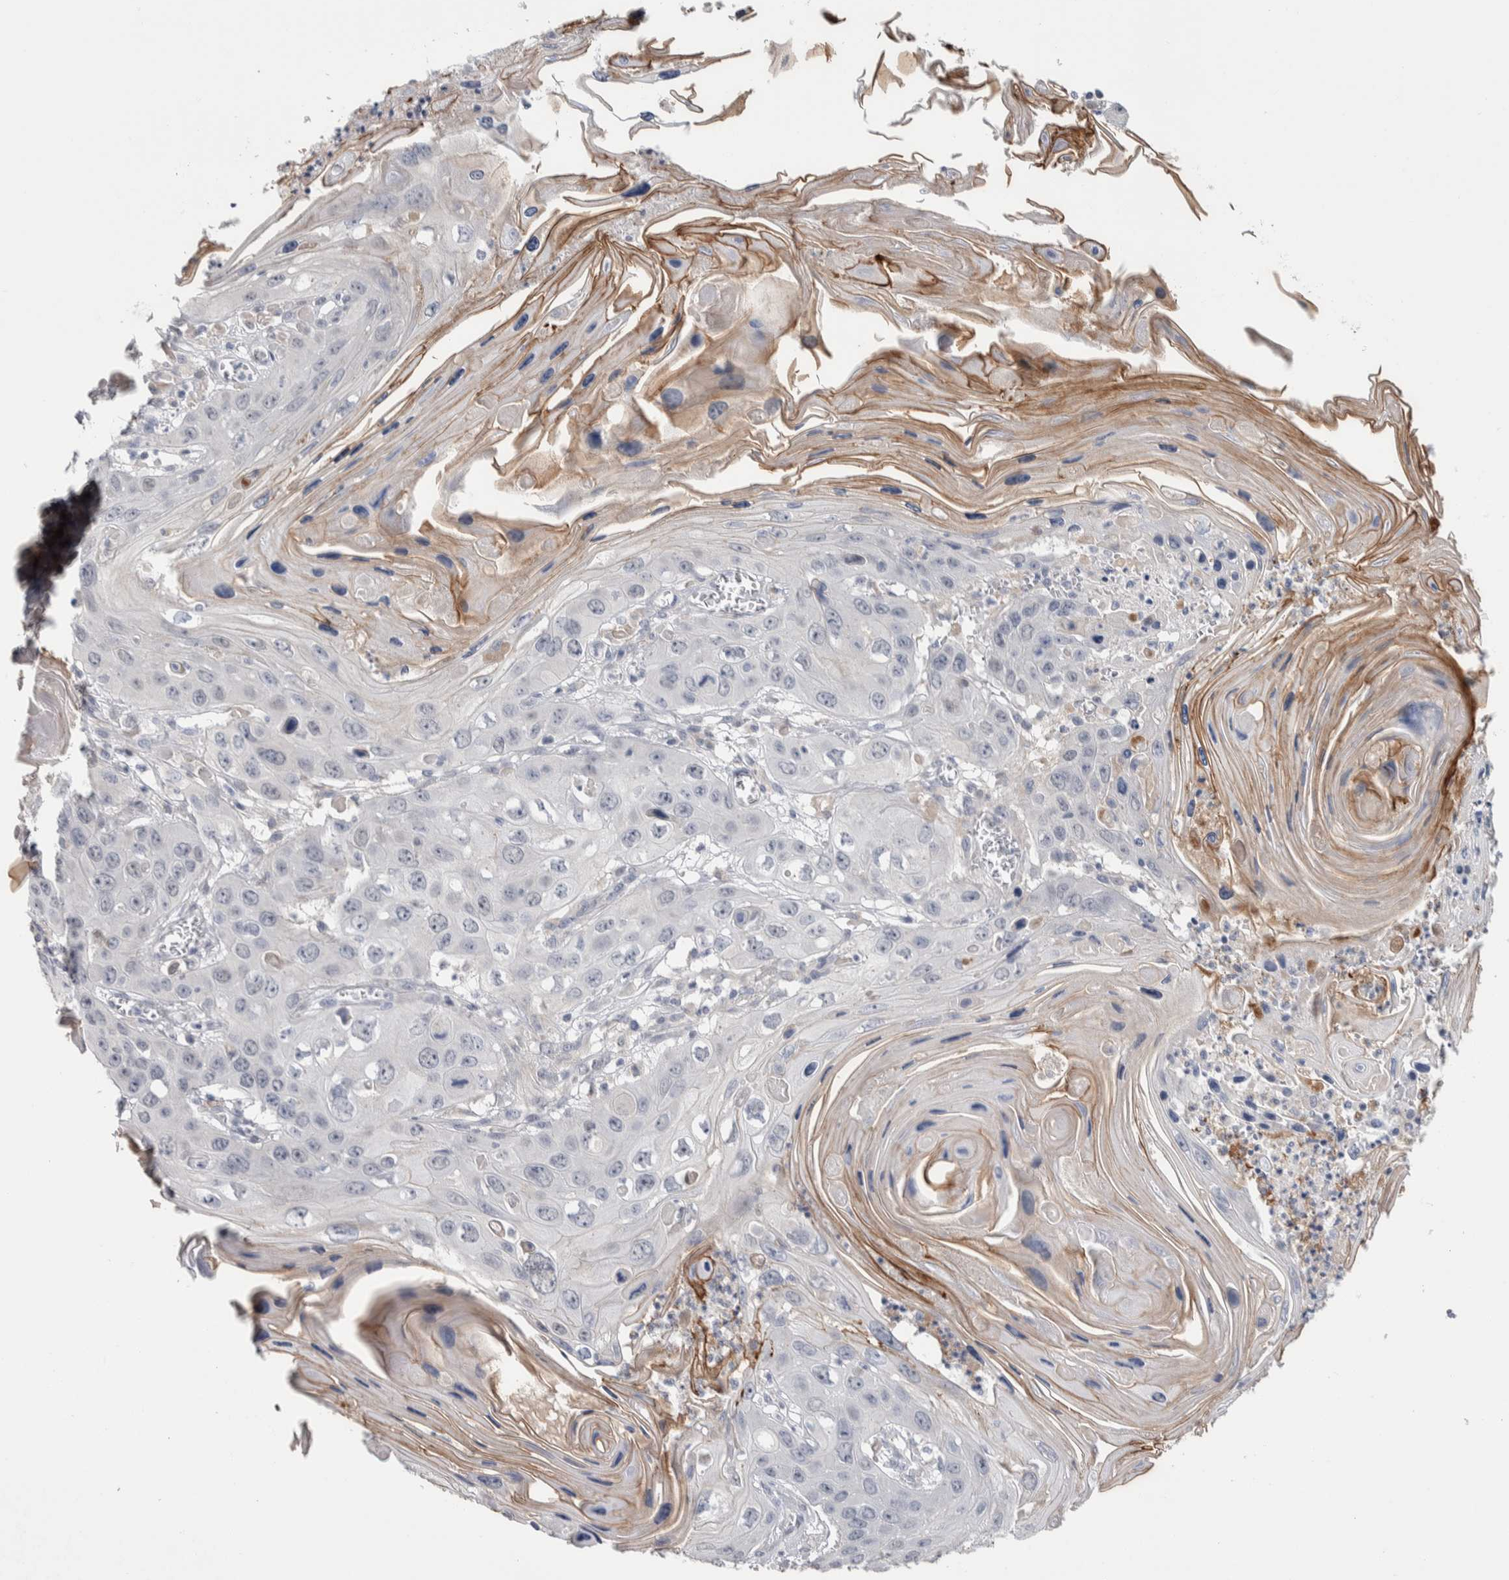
{"staining": {"intensity": "negative", "quantity": "none", "location": "none"}, "tissue": "skin cancer", "cell_type": "Tumor cells", "image_type": "cancer", "snomed": [{"axis": "morphology", "description": "Squamous cell carcinoma, NOS"}, {"axis": "topography", "description": "Skin"}], "caption": "This is a histopathology image of IHC staining of skin cancer, which shows no staining in tumor cells.", "gene": "TMEM102", "patient": {"sex": "male", "age": 55}}